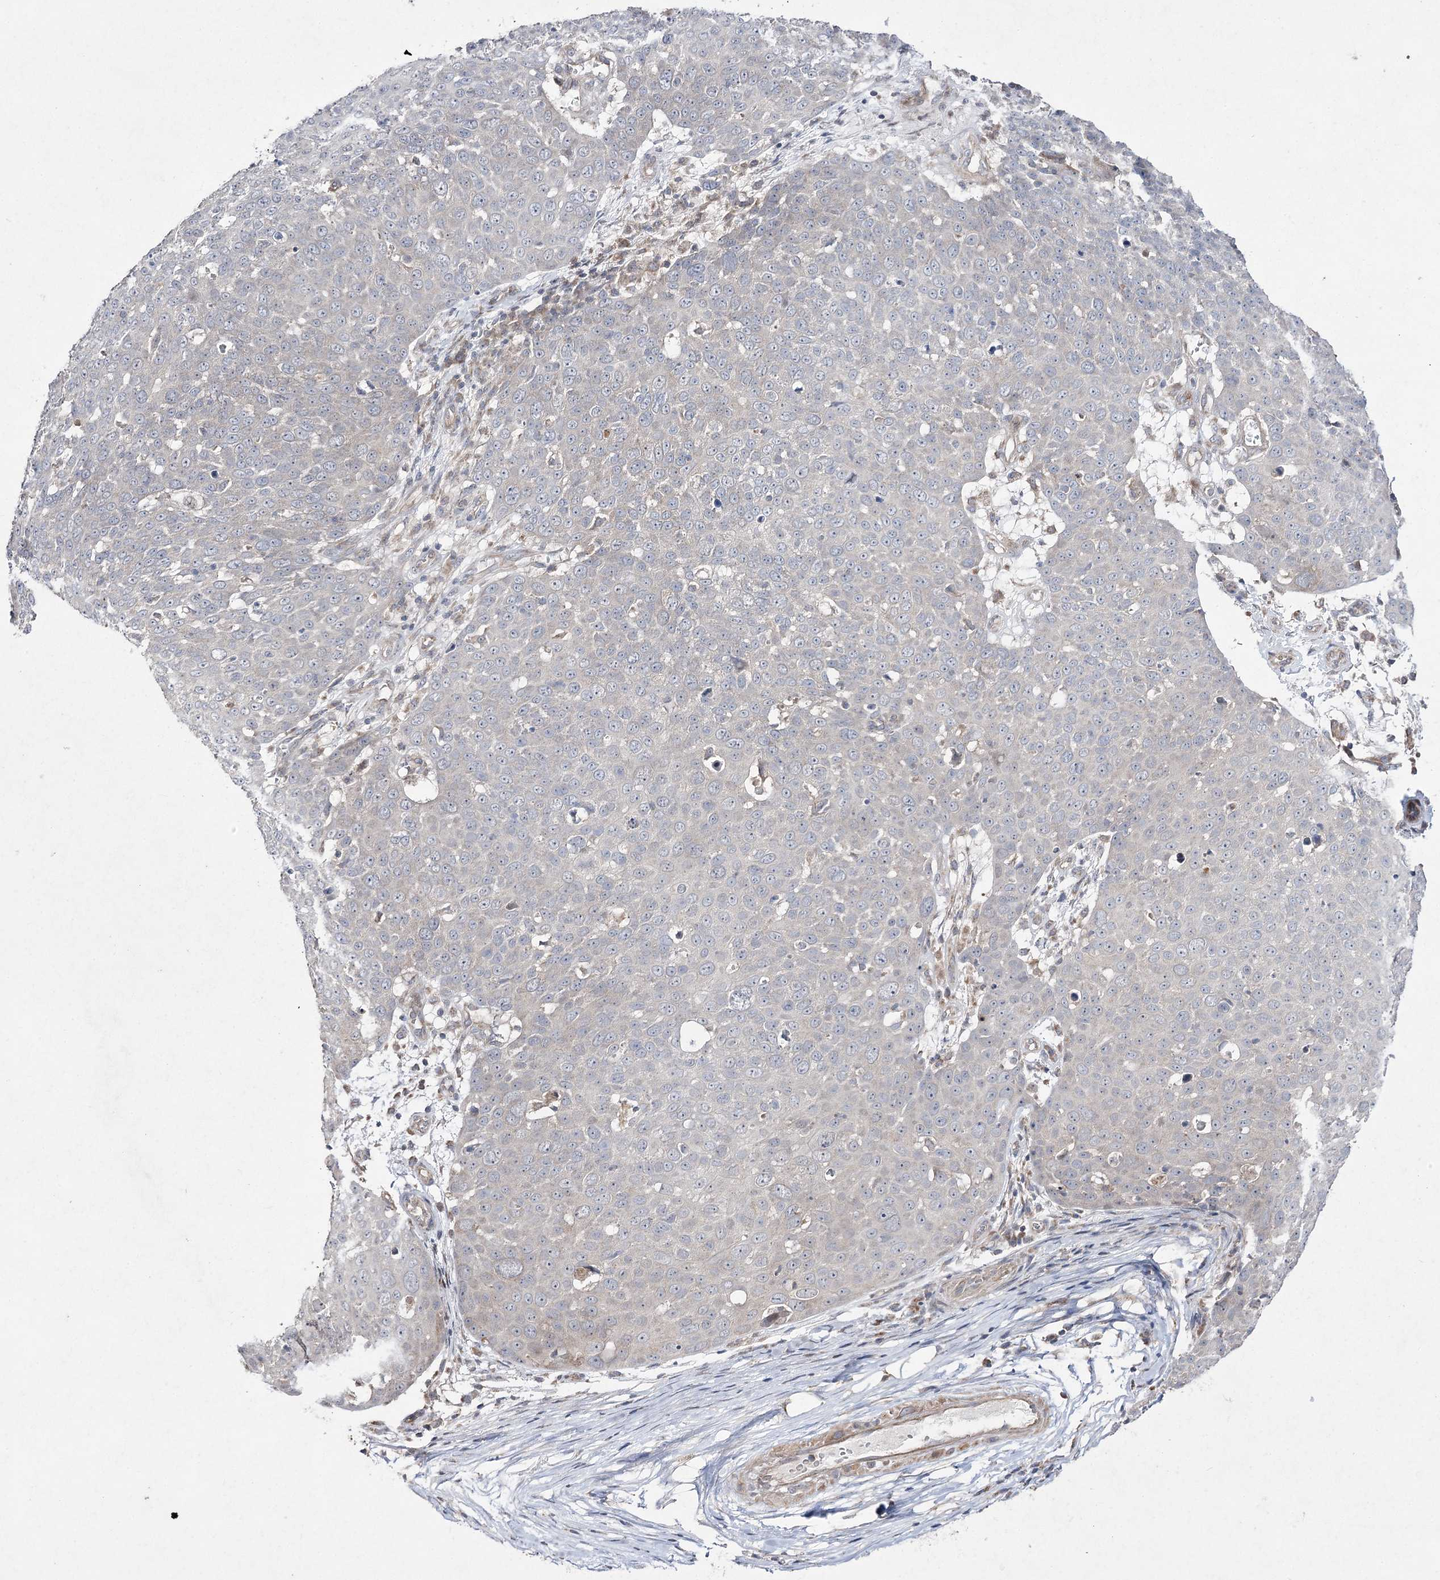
{"staining": {"intensity": "negative", "quantity": "none", "location": "none"}, "tissue": "skin cancer", "cell_type": "Tumor cells", "image_type": "cancer", "snomed": [{"axis": "morphology", "description": "Squamous cell carcinoma, NOS"}, {"axis": "topography", "description": "Skin"}], "caption": "DAB (3,3'-diaminobenzidine) immunohistochemical staining of human skin cancer (squamous cell carcinoma) exhibits no significant staining in tumor cells. The staining was performed using DAB (3,3'-diaminobenzidine) to visualize the protein expression in brown, while the nuclei were stained in blue with hematoxylin (Magnification: 20x).", "gene": "FANCL", "patient": {"sex": "male", "age": 71}}